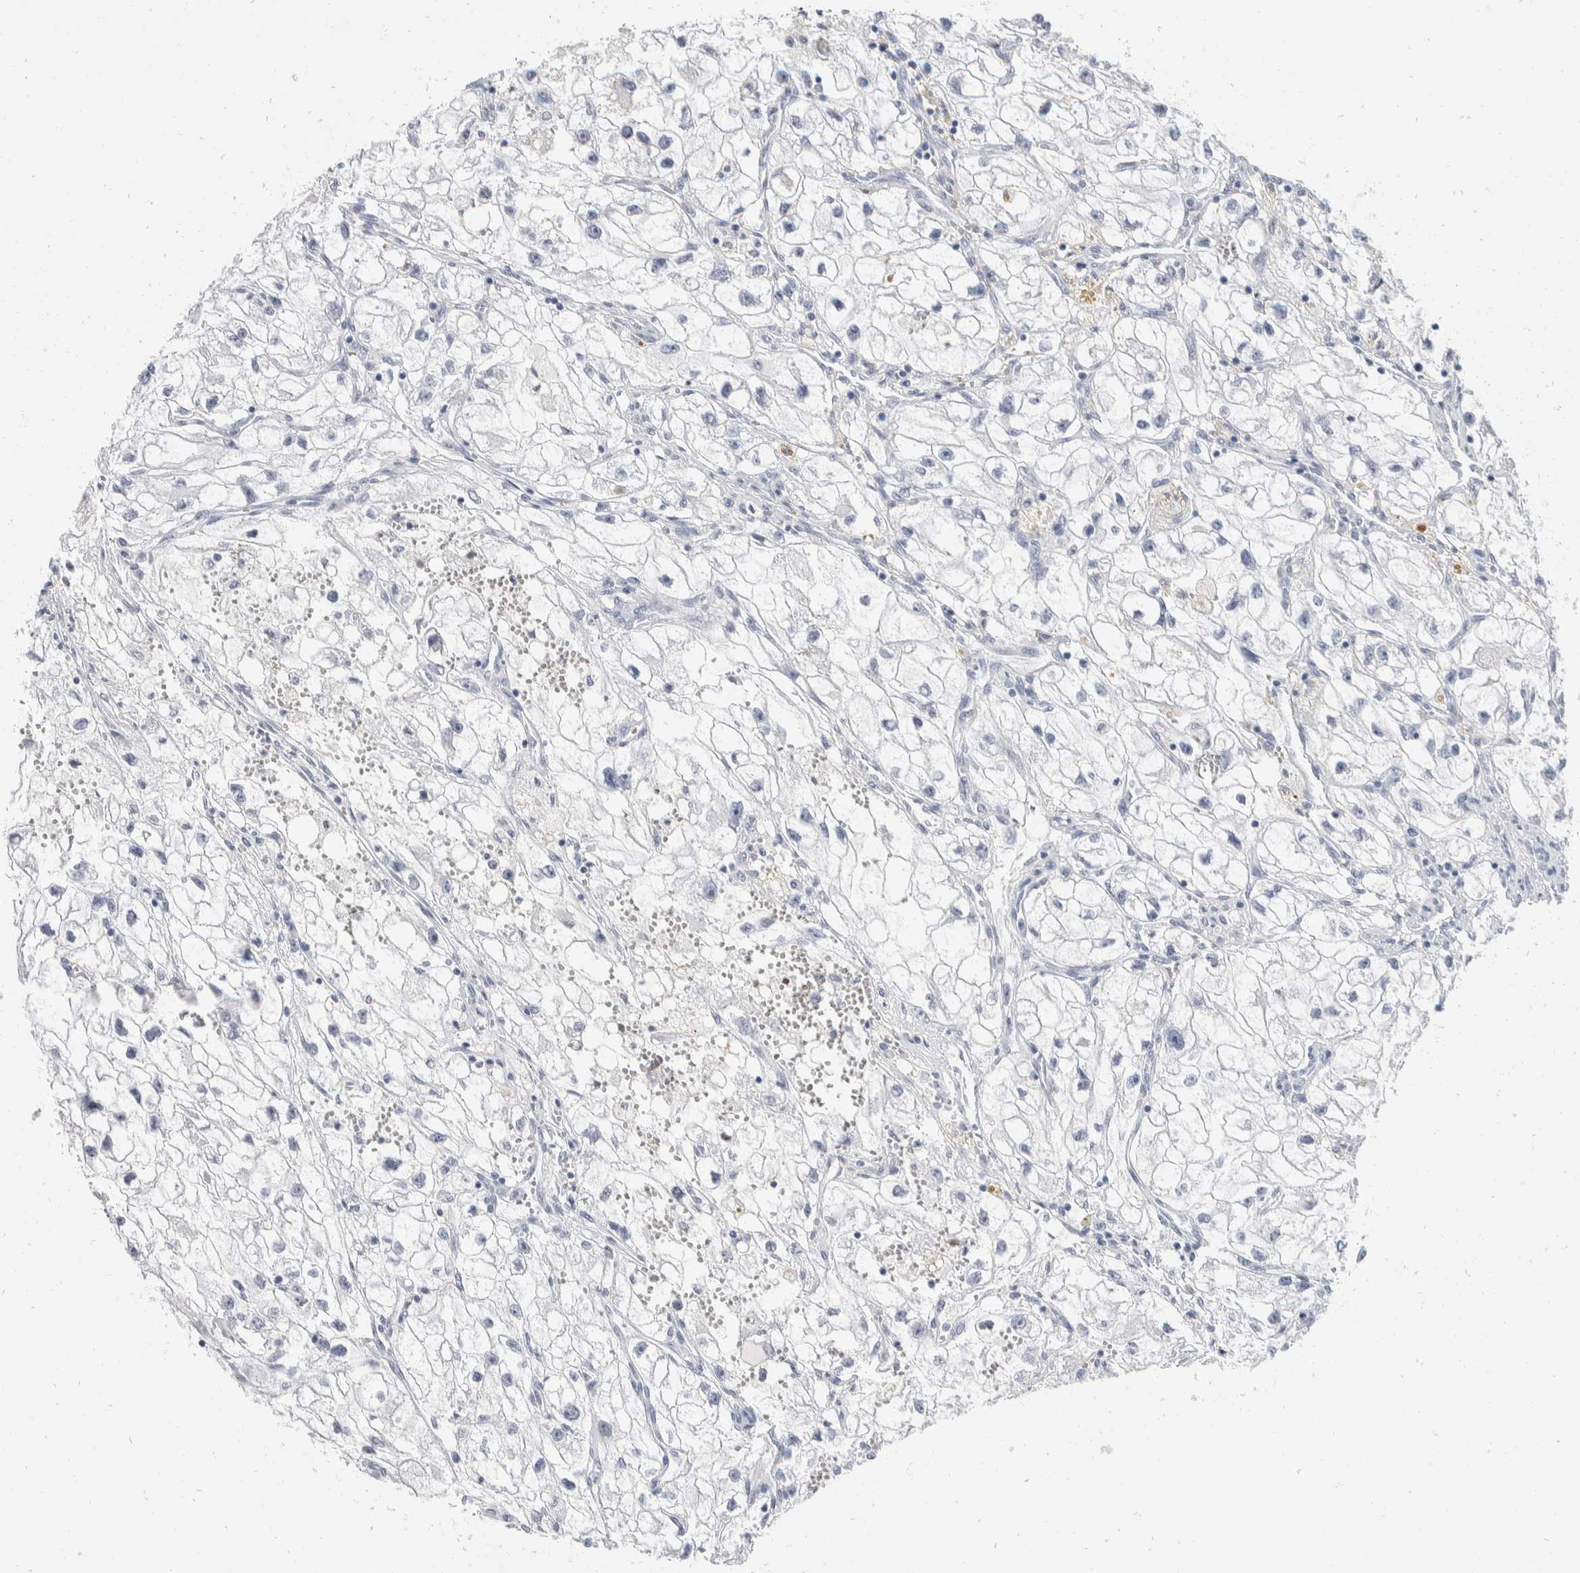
{"staining": {"intensity": "negative", "quantity": "none", "location": "none"}, "tissue": "renal cancer", "cell_type": "Tumor cells", "image_type": "cancer", "snomed": [{"axis": "morphology", "description": "Adenocarcinoma, NOS"}, {"axis": "topography", "description": "Kidney"}], "caption": "High magnification brightfield microscopy of renal cancer (adenocarcinoma) stained with DAB (brown) and counterstained with hematoxylin (blue): tumor cells show no significant staining. (IHC, brightfield microscopy, high magnification).", "gene": "CATSPERD", "patient": {"sex": "female", "age": 70}}